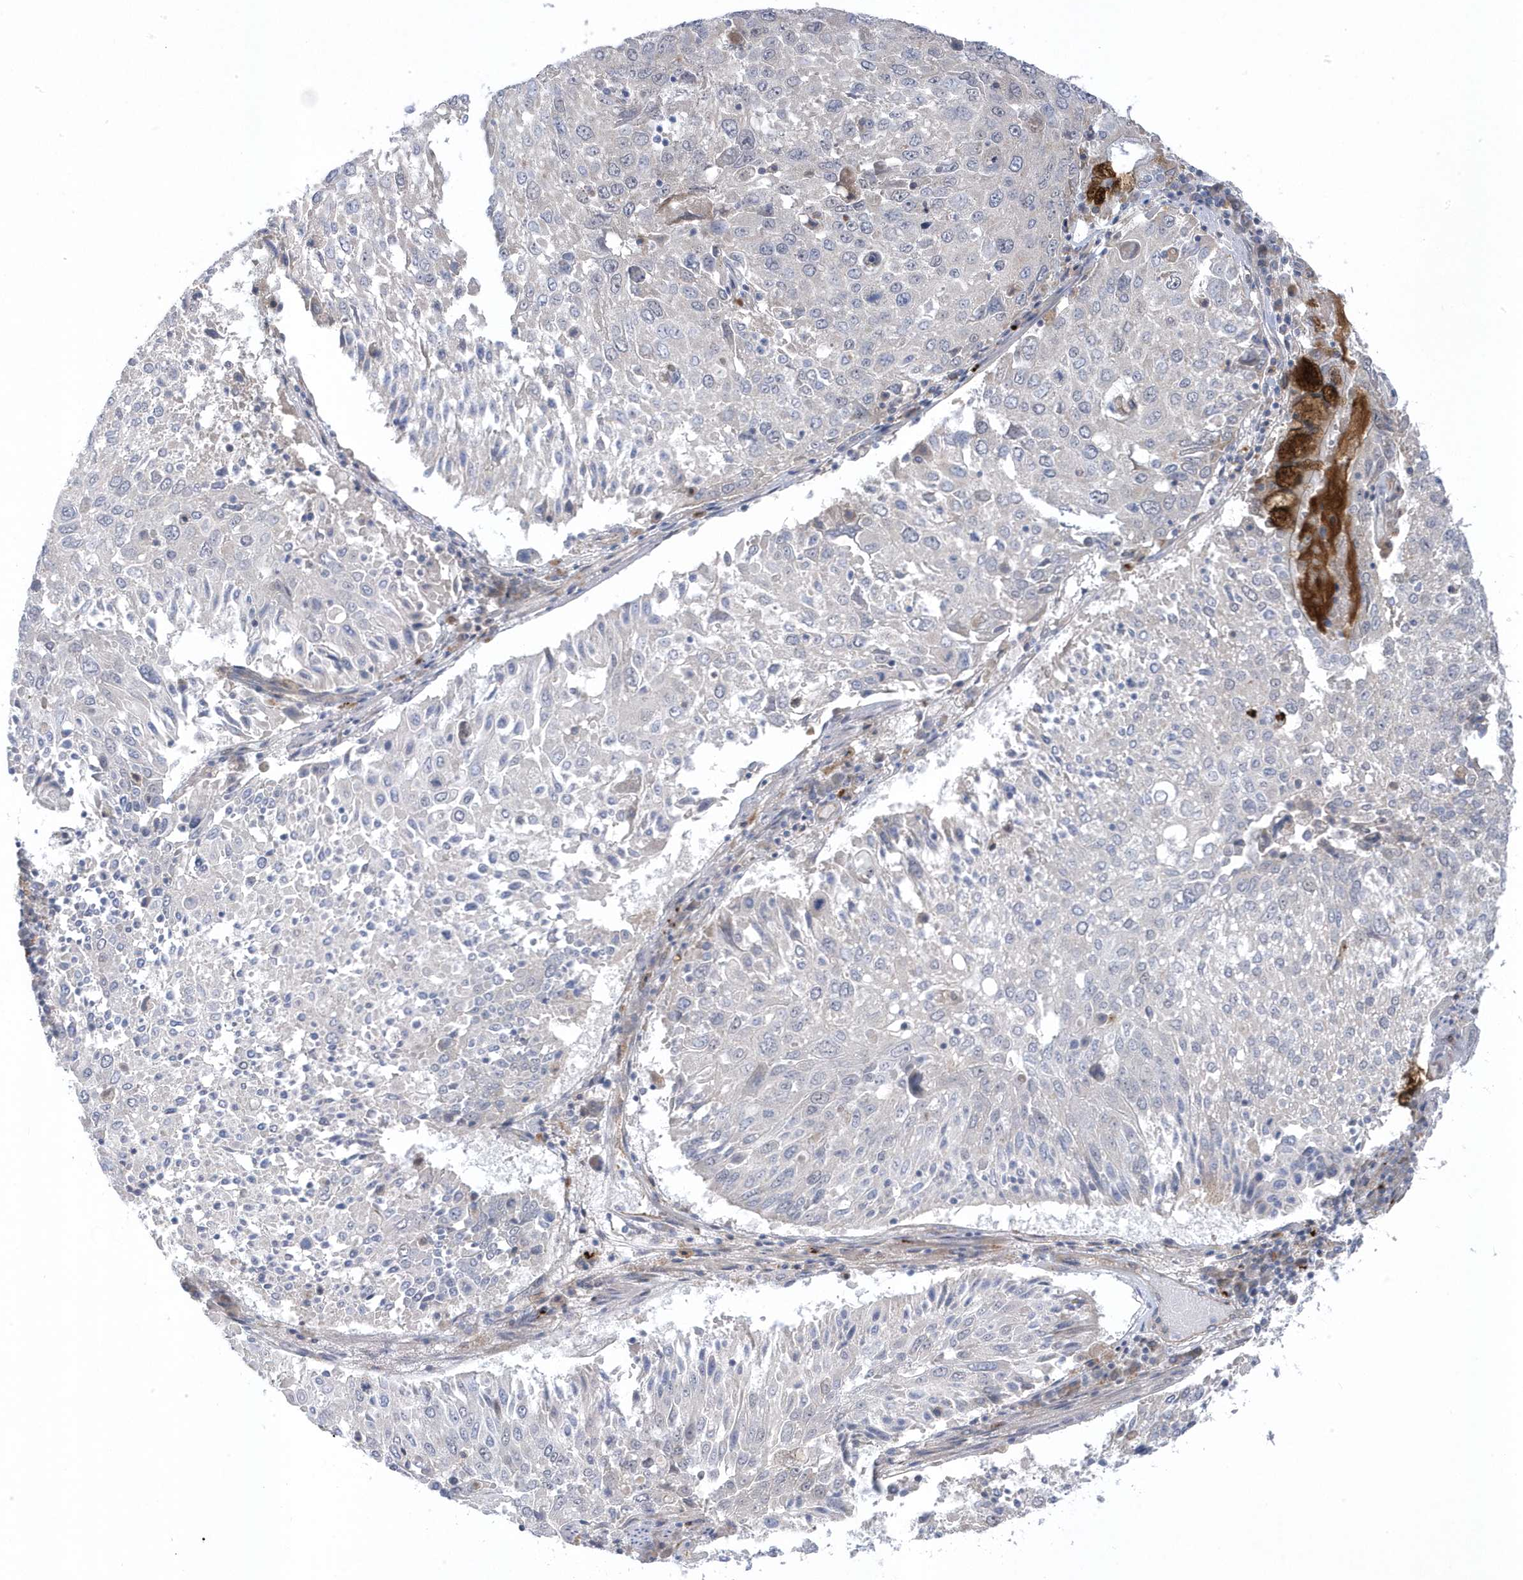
{"staining": {"intensity": "negative", "quantity": "none", "location": "none"}, "tissue": "lung cancer", "cell_type": "Tumor cells", "image_type": "cancer", "snomed": [{"axis": "morphology", "description": "Squamous cell carcinoma, NOS"}, {"axis": "topography", "description": "Lung"}], "caption": "Immunohistochemistry image of neoplastic tissue: lung cancer (squamous cell carcinoma) stained with DAB displays no significant protein expression in tumor cells.", "gene": "ANAPC1", "patient": {"sex": "male", "age": 65}}